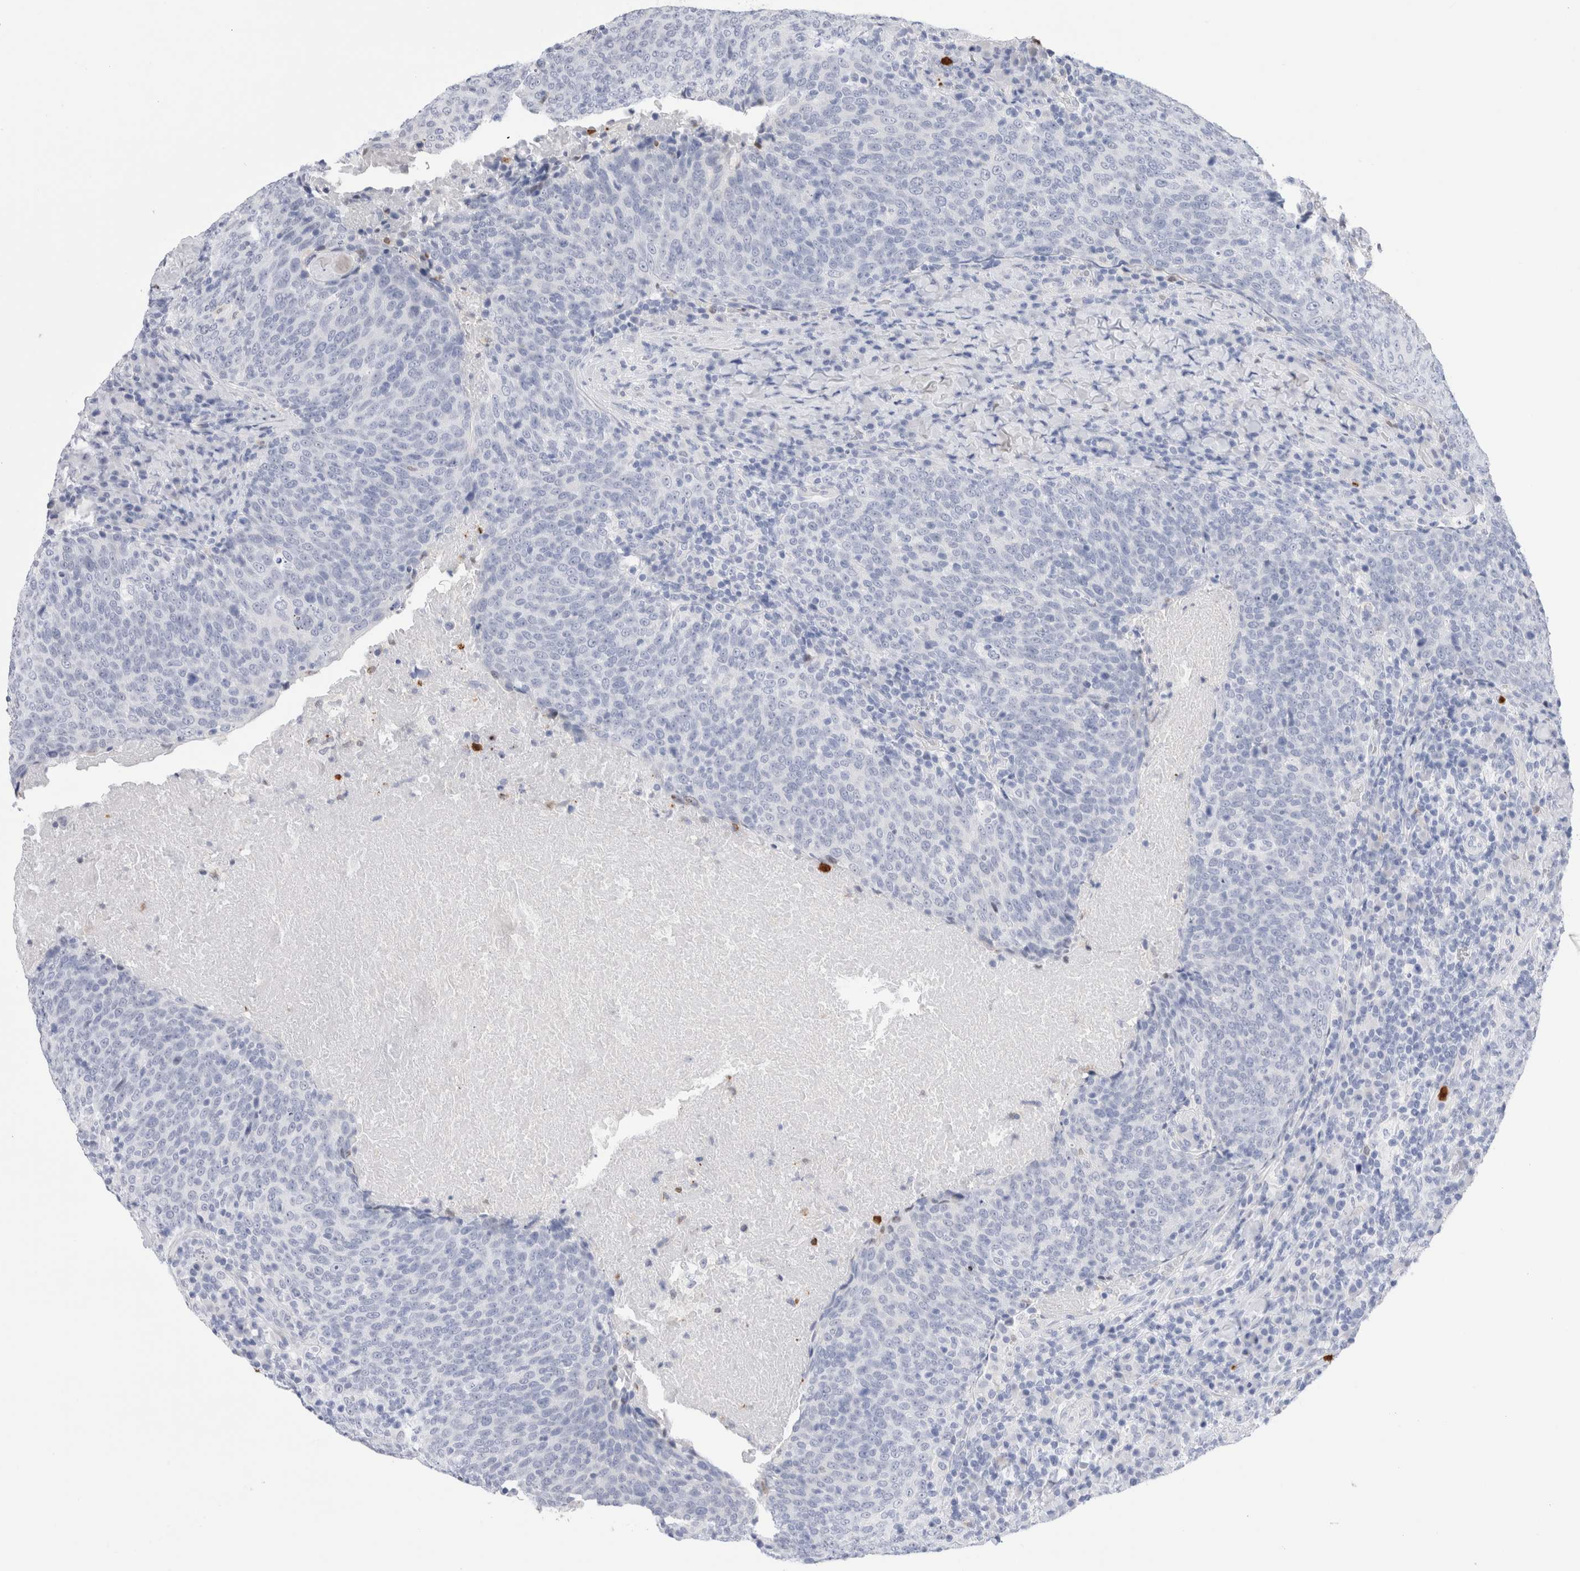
{"staining": {"intensity": "negative", "quantity": "none", "location": "none"}, "tissue": "head and neck cancer", "cell_type": "Tumor cells", "image_type": "cancer", "snomed": [{"axis": "morphology", "description": "Squamous cell carcinoma, NOS"}, {"axis": "morphology", "description": "Squamous cell carcinoma, metastatic, NOS"}, {"axis": "topography", "description": "Lymph node"}, {"axis": "topography", "description": "Head-Neck"}], "caption": "Tumor cells are negative for protein expression in human head and neck cancer (squamous cell carcinoma).", "gene": "SLC10A5", "patient": {"sex": "male", "age": 62}}